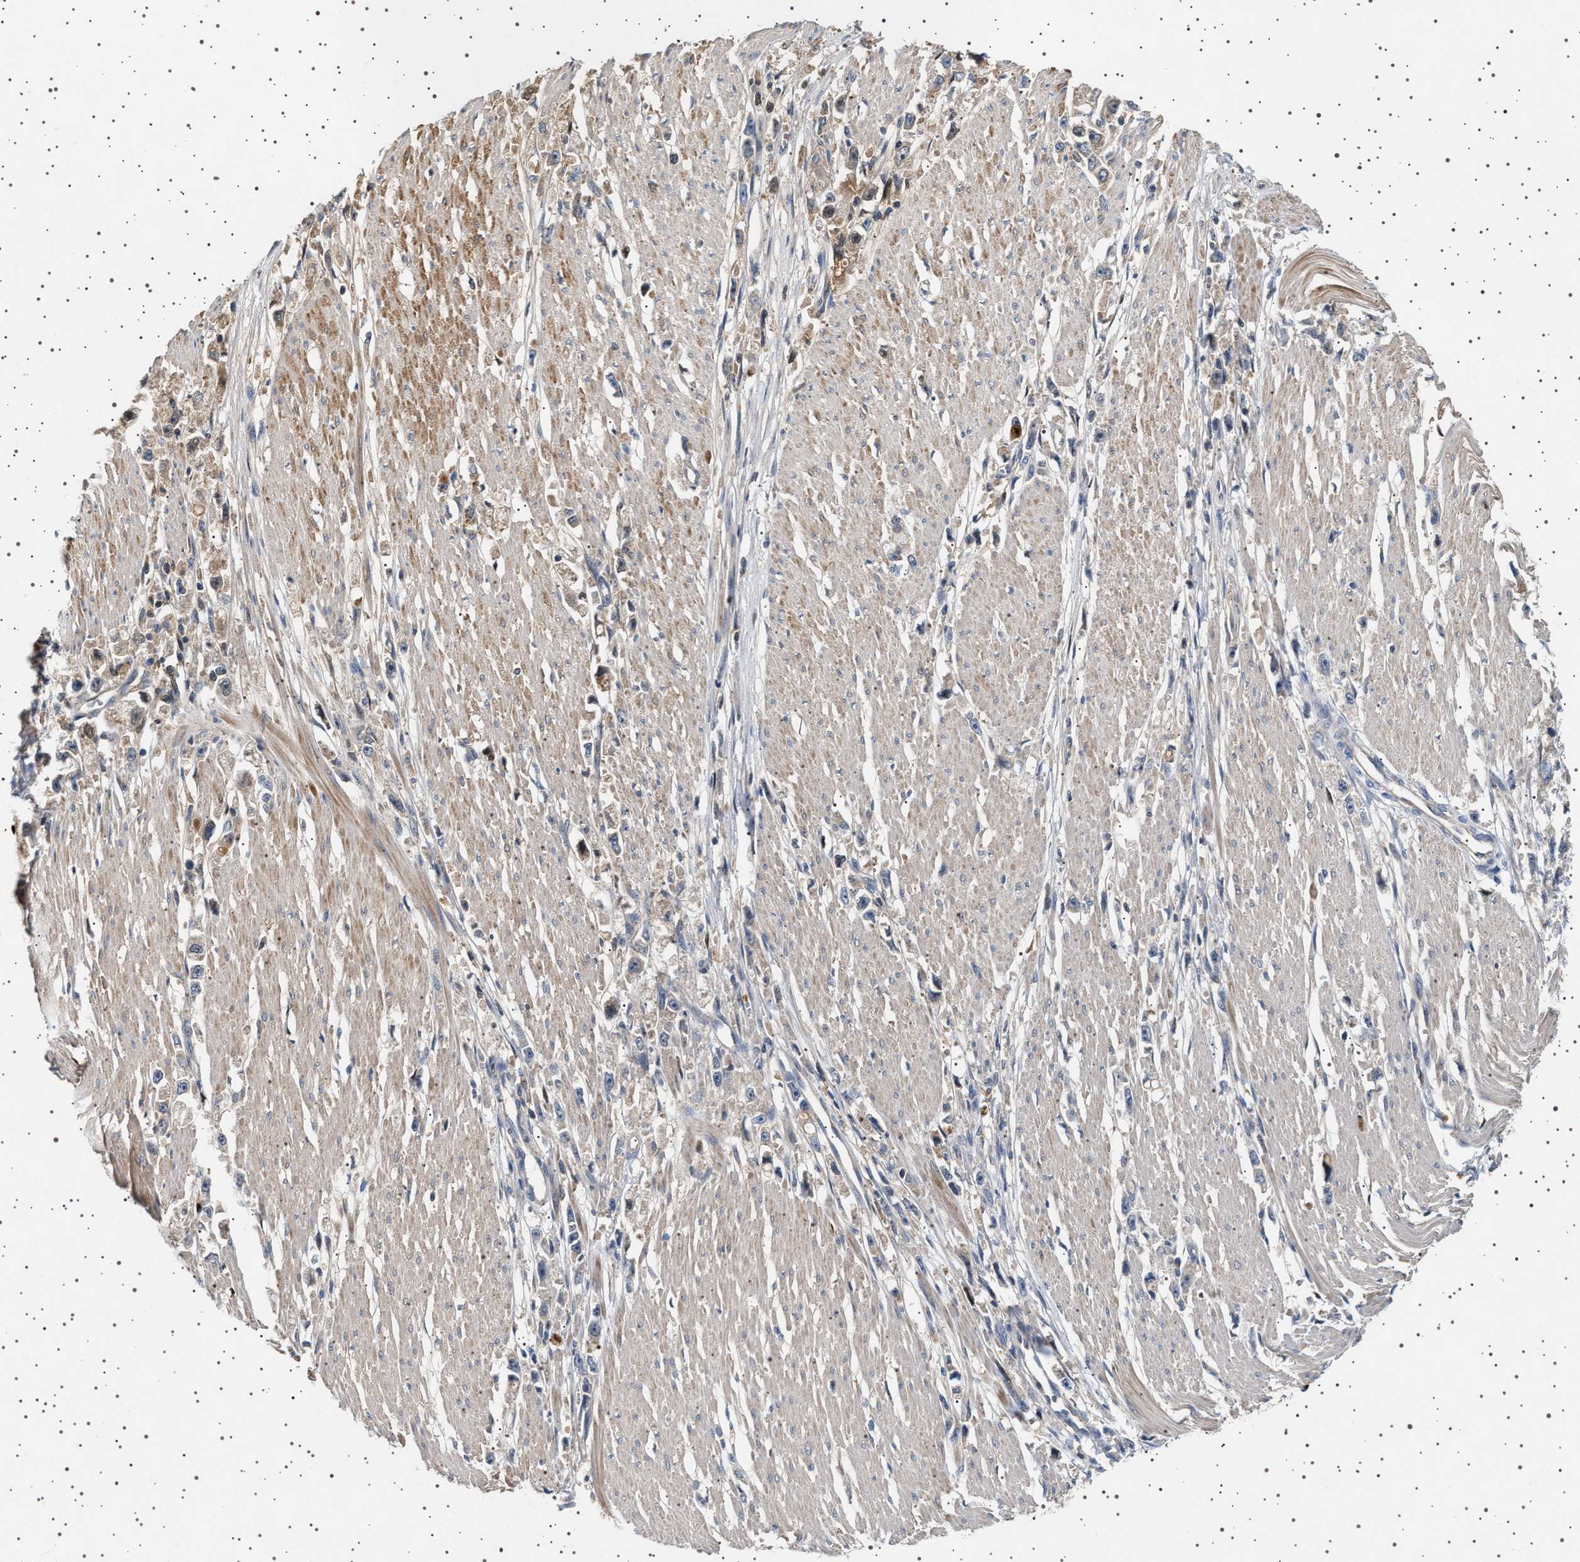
{"staining": {"intensity": "weak", "quantity": "<25%", "location": "cytoplasmic/membranous"}, "tissue": "stomach cancer", "cell_type": "Tumor cells", "image_type": "cancer", "snomed": [{"axis": "morphology", "description": "Adenocarcinoma, NOS"}, {"axis": "topography", "description": "Stomach"}], "caption": "An immunohistochemistry histopathology image of adenocarcinoma (stomach) is shown. There is no staining in tumor cells of adenocarcinoma (stomach).", "gene": "FICD", "patient": {"sex": "female", "age": 59}}